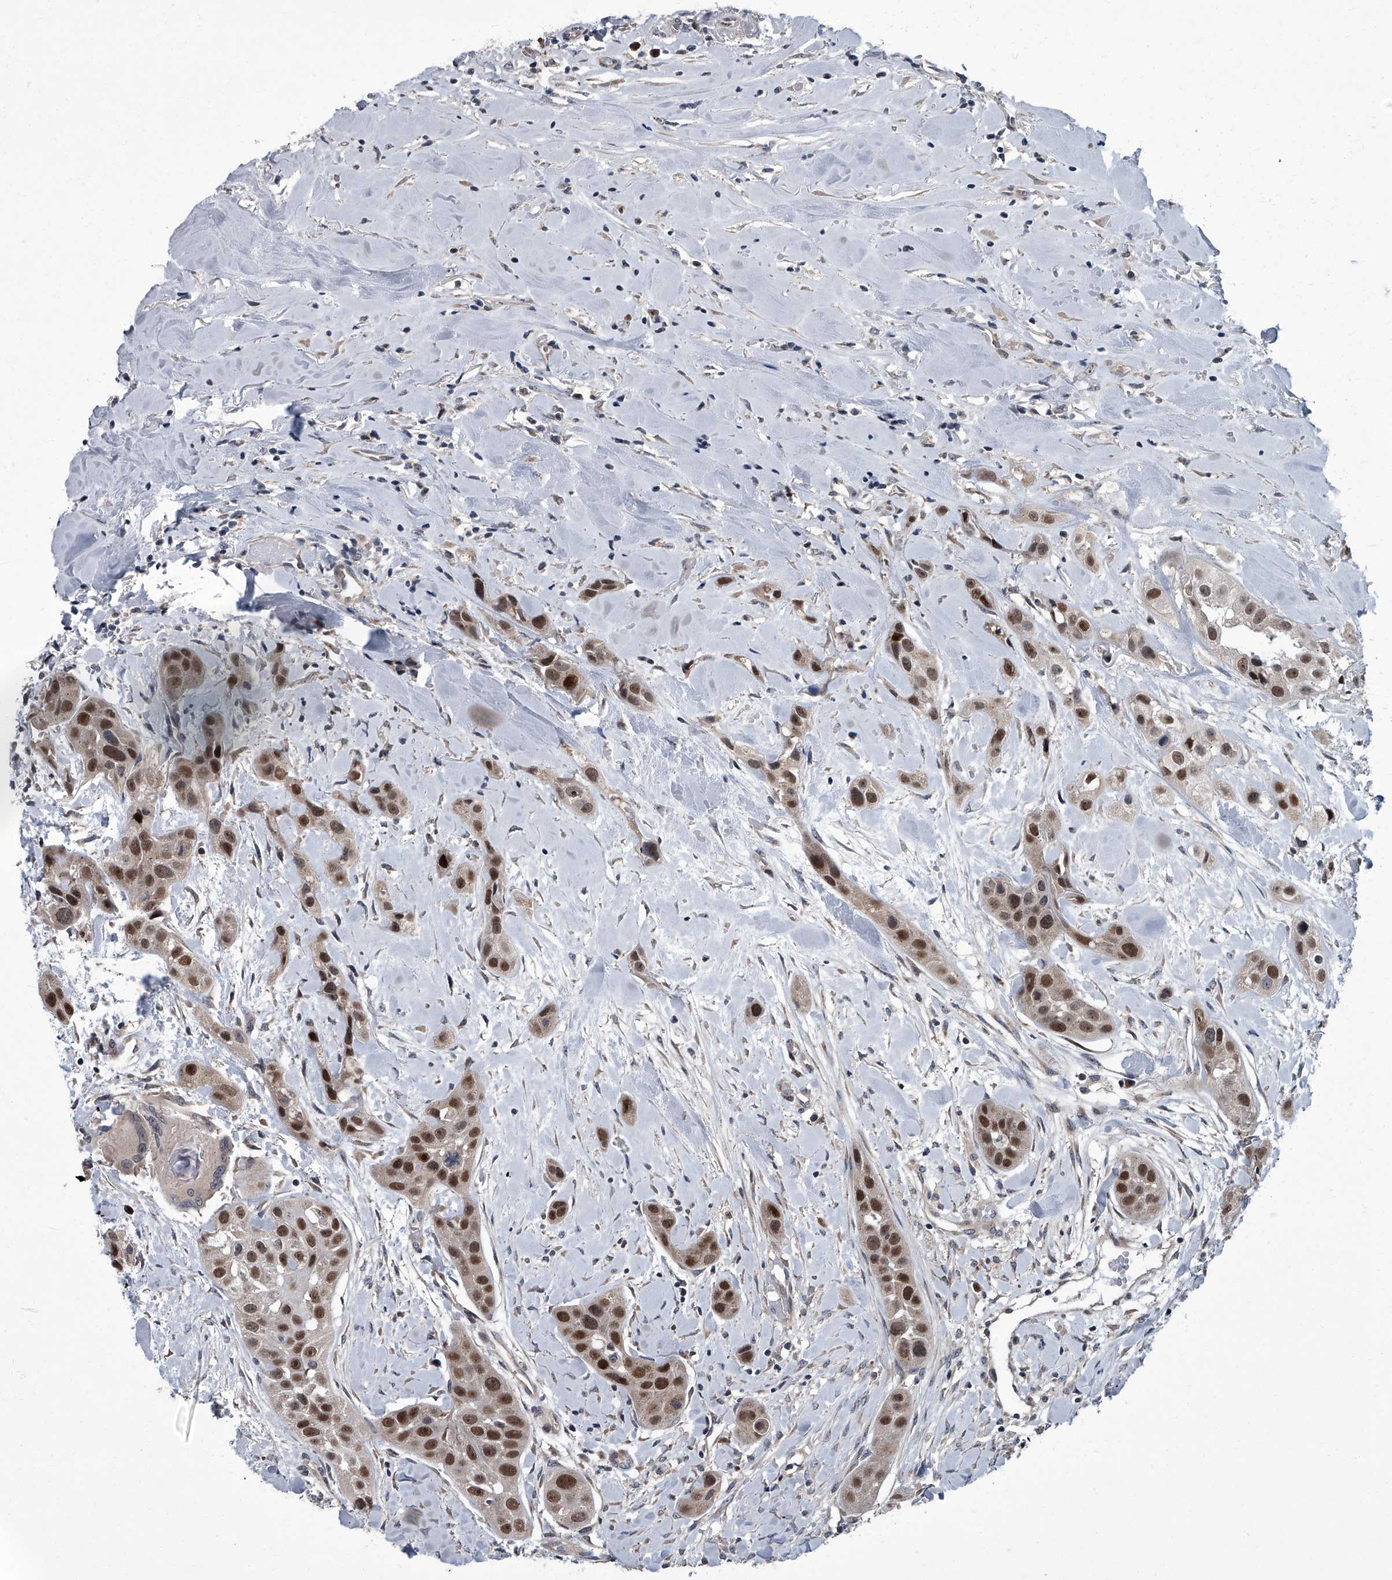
{"staining": {"intensity": "strong", "quantity": ">75%", "location": "nuclear"}, "tissue": "head and neck cancer", "cell_type": "Tumor cells", "image_type": "cancer", "snomed": [{"axis": "morphology", "description": "Normal tissue, NOS"}, {"axis": "morphology", "description": "Squamous cell carcinoma, NOS"}, {"axis": "topography", "description": "Skeletal muscle"}, {"axis": "topography", "description": "Head-Neck"}], "caption": "Tumor cells exhibit high levels of strong nuclear positivity in approximately >75% of cells in head and neck squamous cell carcinoma. (DAB IHC with brightfield microscopy, high magnification).", "gene": "ZNF274", "patient": {"sex": "male", "age": 51}}